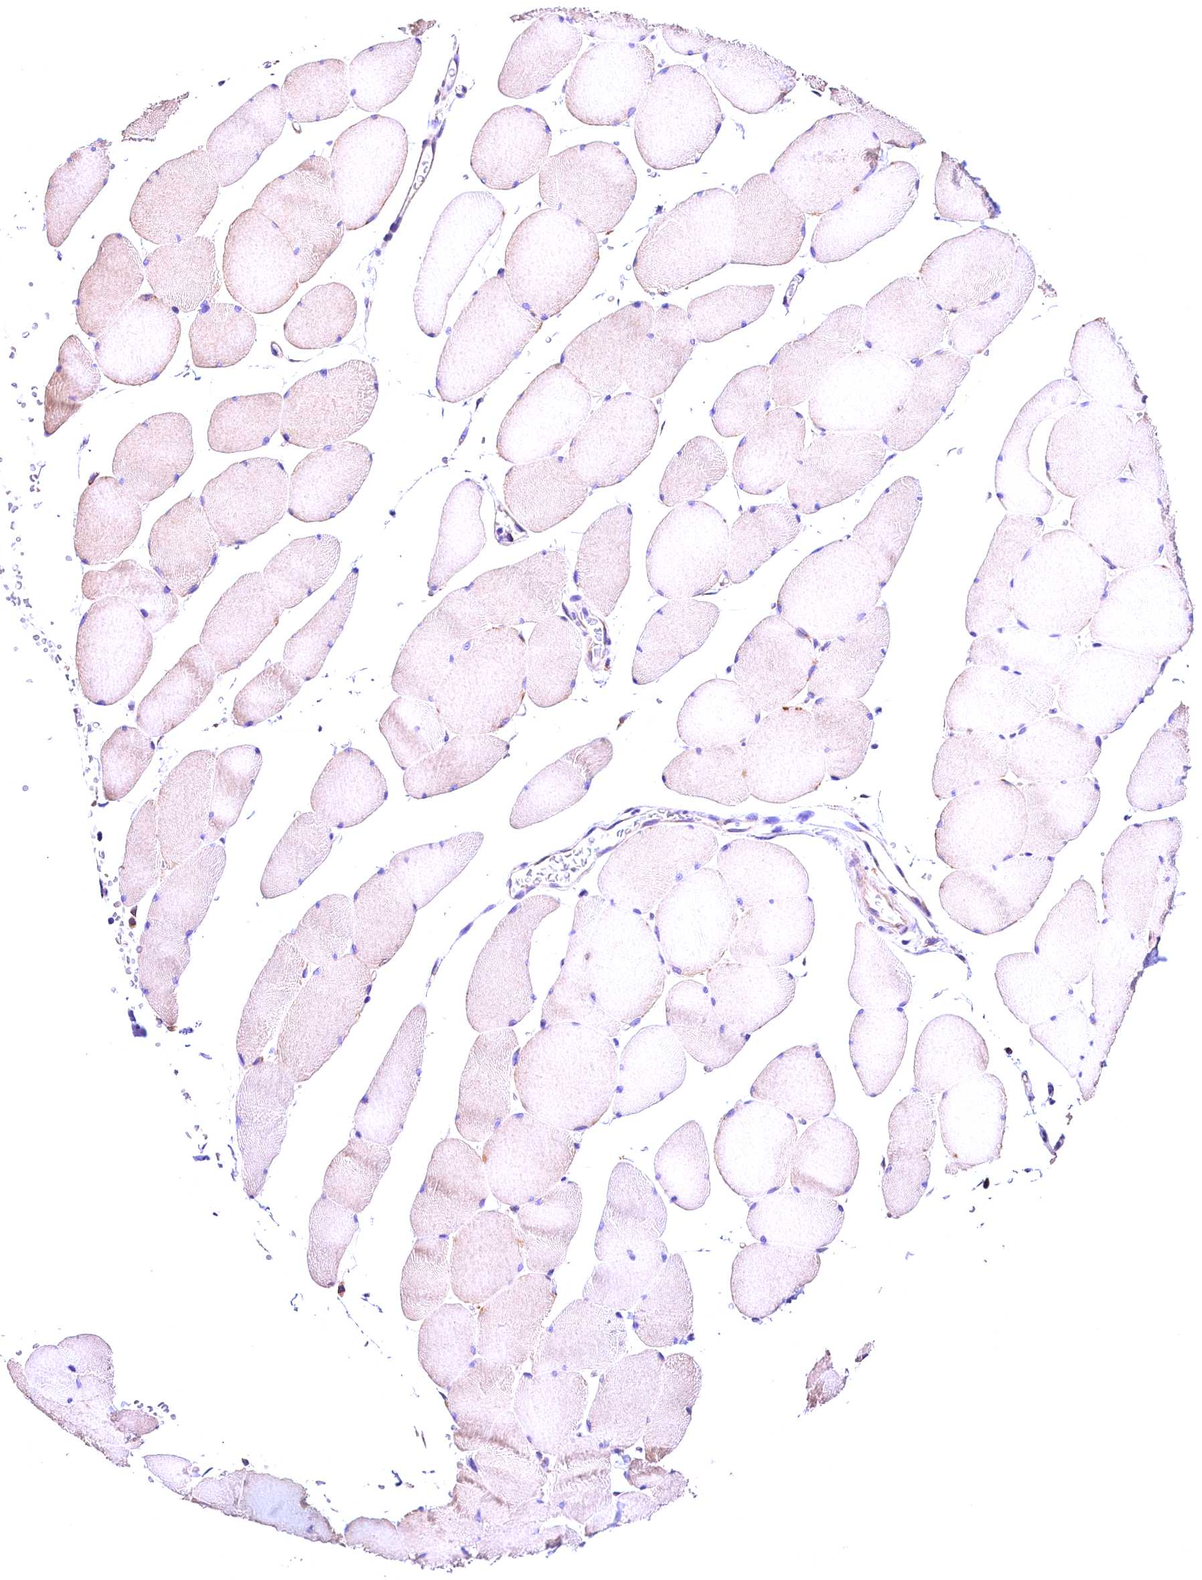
{"staining": {"intensity": "weak", "quantity": "<25%", "location": "cytoplasmic/membranous"}, "tissue": "skeletal muscle", "cell_type": "Myocytes", "image_type": "normal", "snomed": [{"axis": "morphology", "description": "Normal tissue, NOS"}, {"axis": "topography", "description": "Skeletal muscle"}, {"axis": "topography", "description": "Head-Neck"}], "caption": "Immunohistochemical staining of benign skeletal muscle exhibits no significant positivity in myocytes. (IHC, brightfield microscopy, high magnification).", "gene": "ACAA2", "patient": {"sex": "male", "age": 66}}